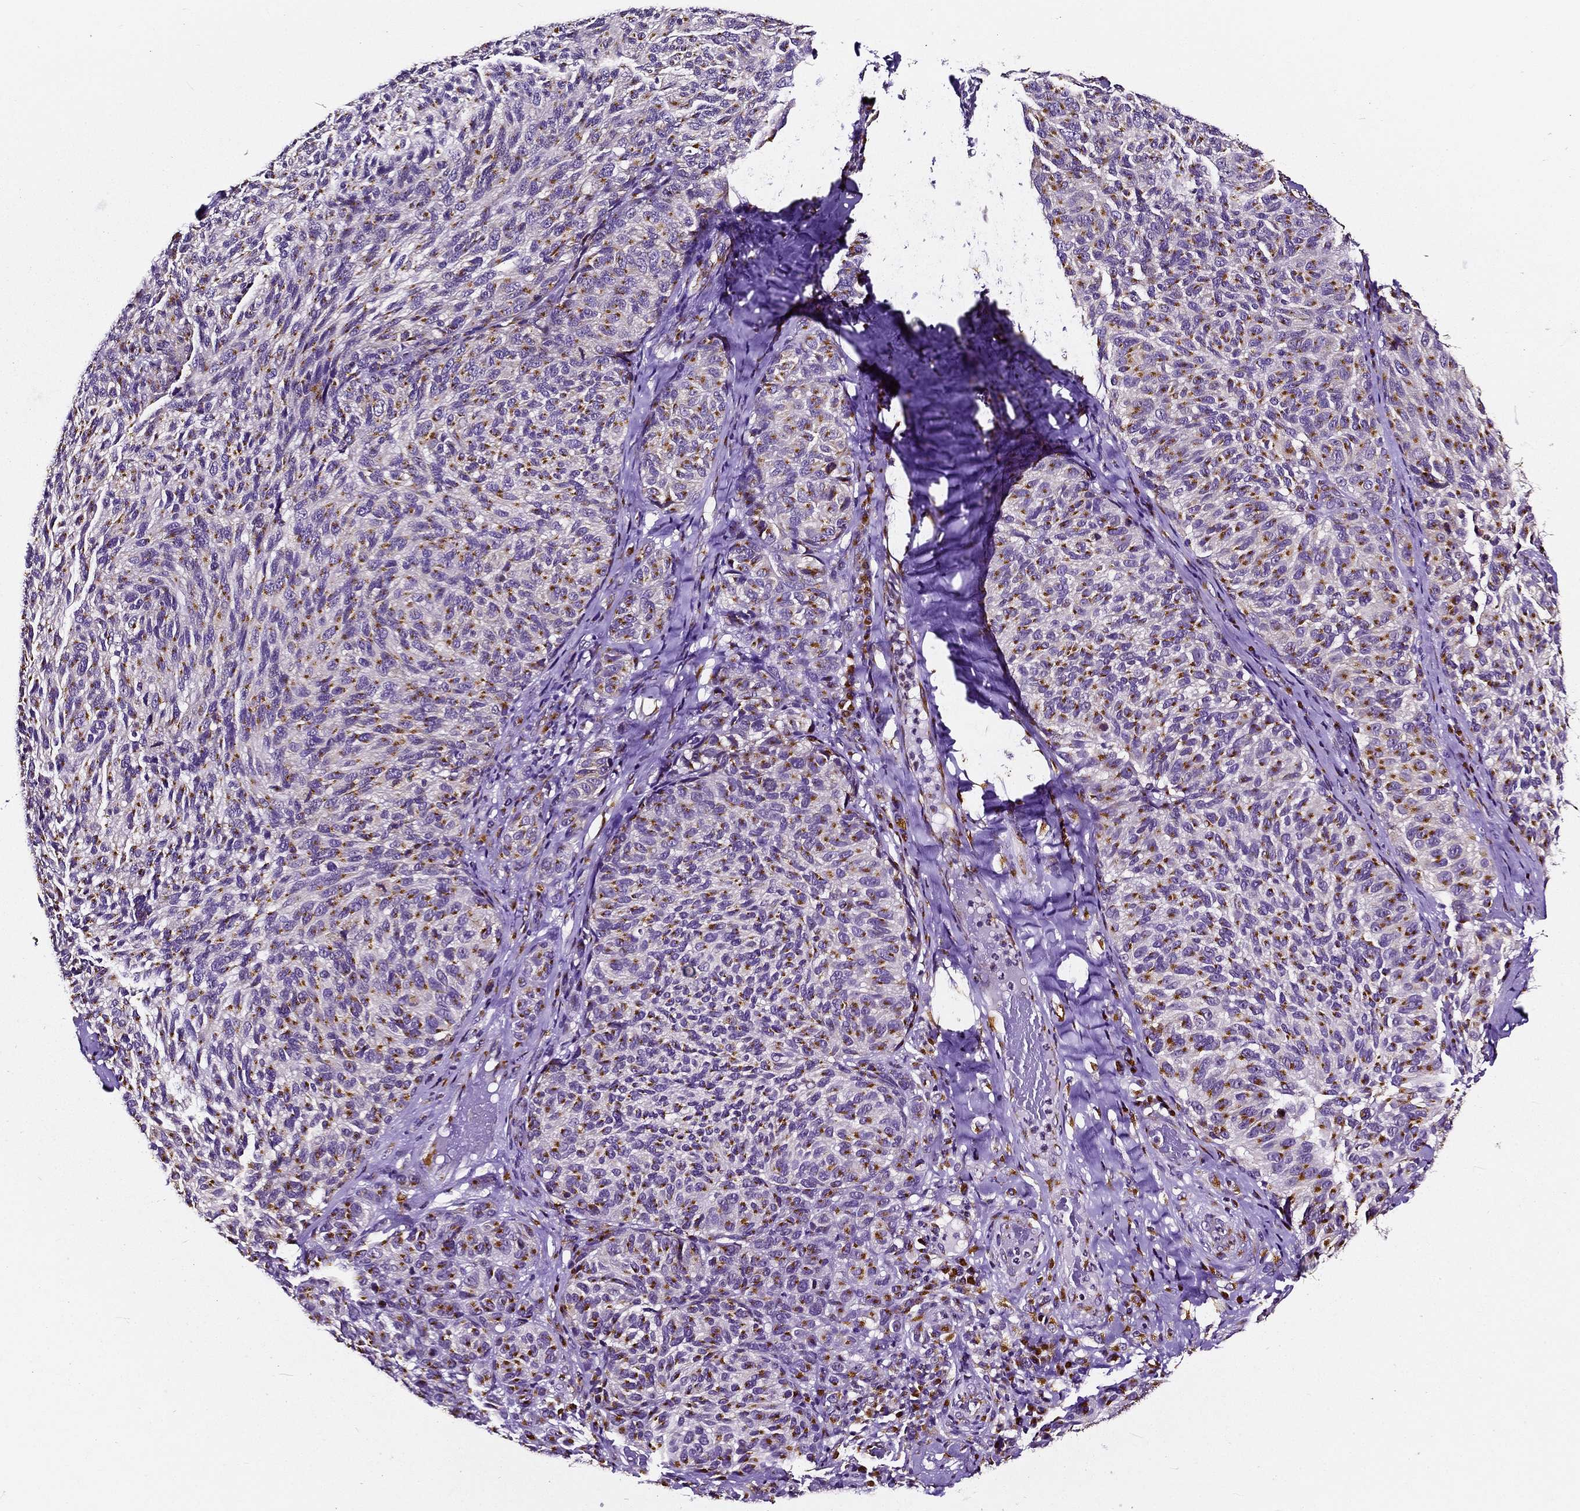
{"staining": {"intensity": "moderate", "quantity": "25%-75%", "location": "cytoplasmic/membranous"}, "tissue": "melanoma", "cell_type": "Tumor cells", "image_type": "cancer", "snomed": [{"axis": "morphology", "description": "Malignant melanoma, NOS"}, {"axis": "topography", "description": "Skin"}], "caption": "Immunohistochemistry histopathology image of human malignant melanoma stained for a protein (brown), which exhibits medium levels of moderate cytoplasmic/membranous positivity in about 25%-75% of tumor cells.", "gene": "TICAM1", "patient": {"sex": "female", "age": 73}}